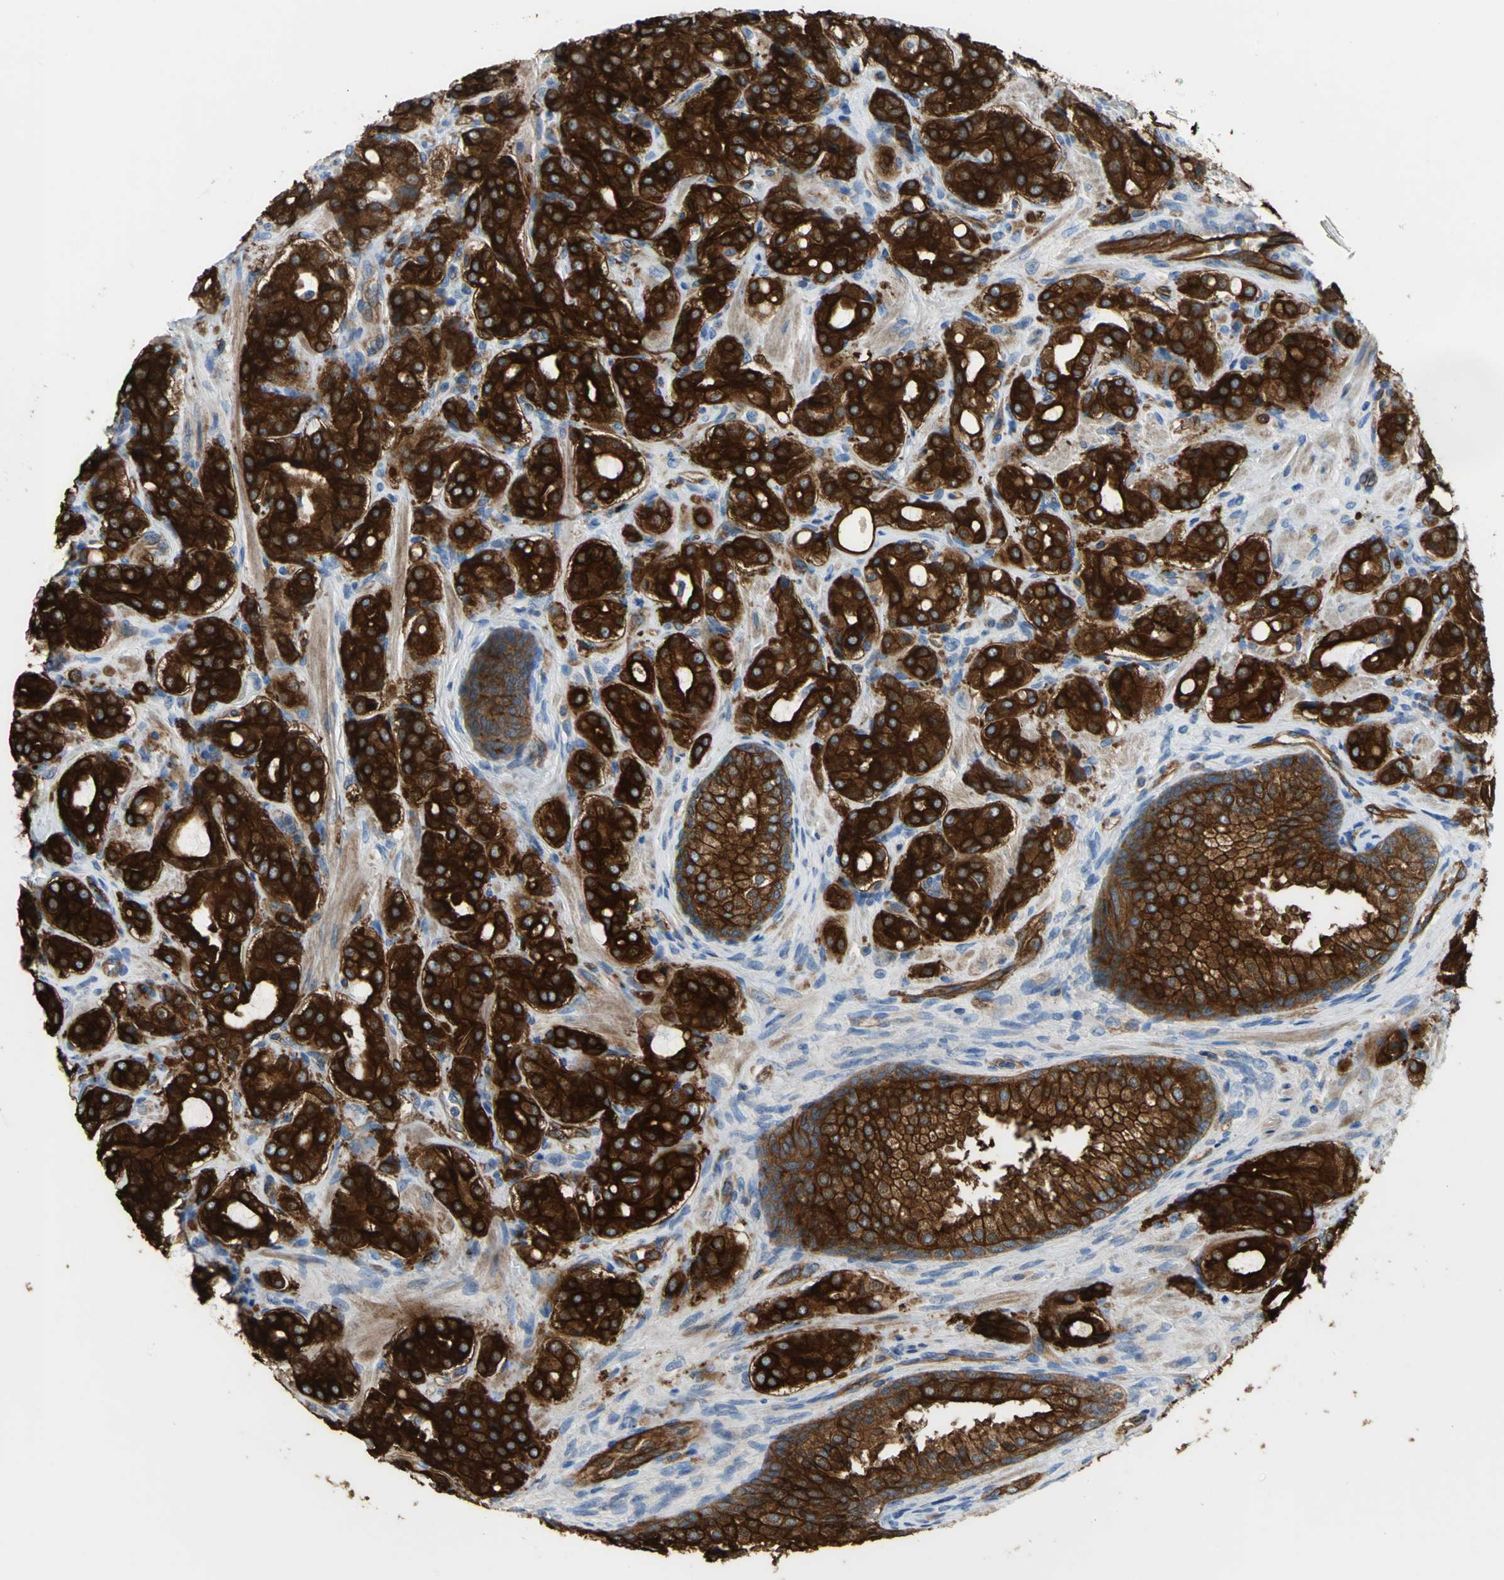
{"staining": {"intensity": "strong", "quantity": ">75%", "location": "cytoplasmic/membranous"}, "tissue": "prostate cancer", "cell_type": "Tumor cells", "image_type": "cancer", "snomed": [{"axis": "morphology", "description": "Adenocarcinoma, High grade"}, {"axis": "topography", "description": "Prostate"}], "caption": "Brown immunohistochemical staining in human prostate cancer demonstrates strong cytoplasmic/membranous staining in approximately >75% of tumor cells.", "gene": "FLNB", "patient": {"sex": "male", "age": 72}}